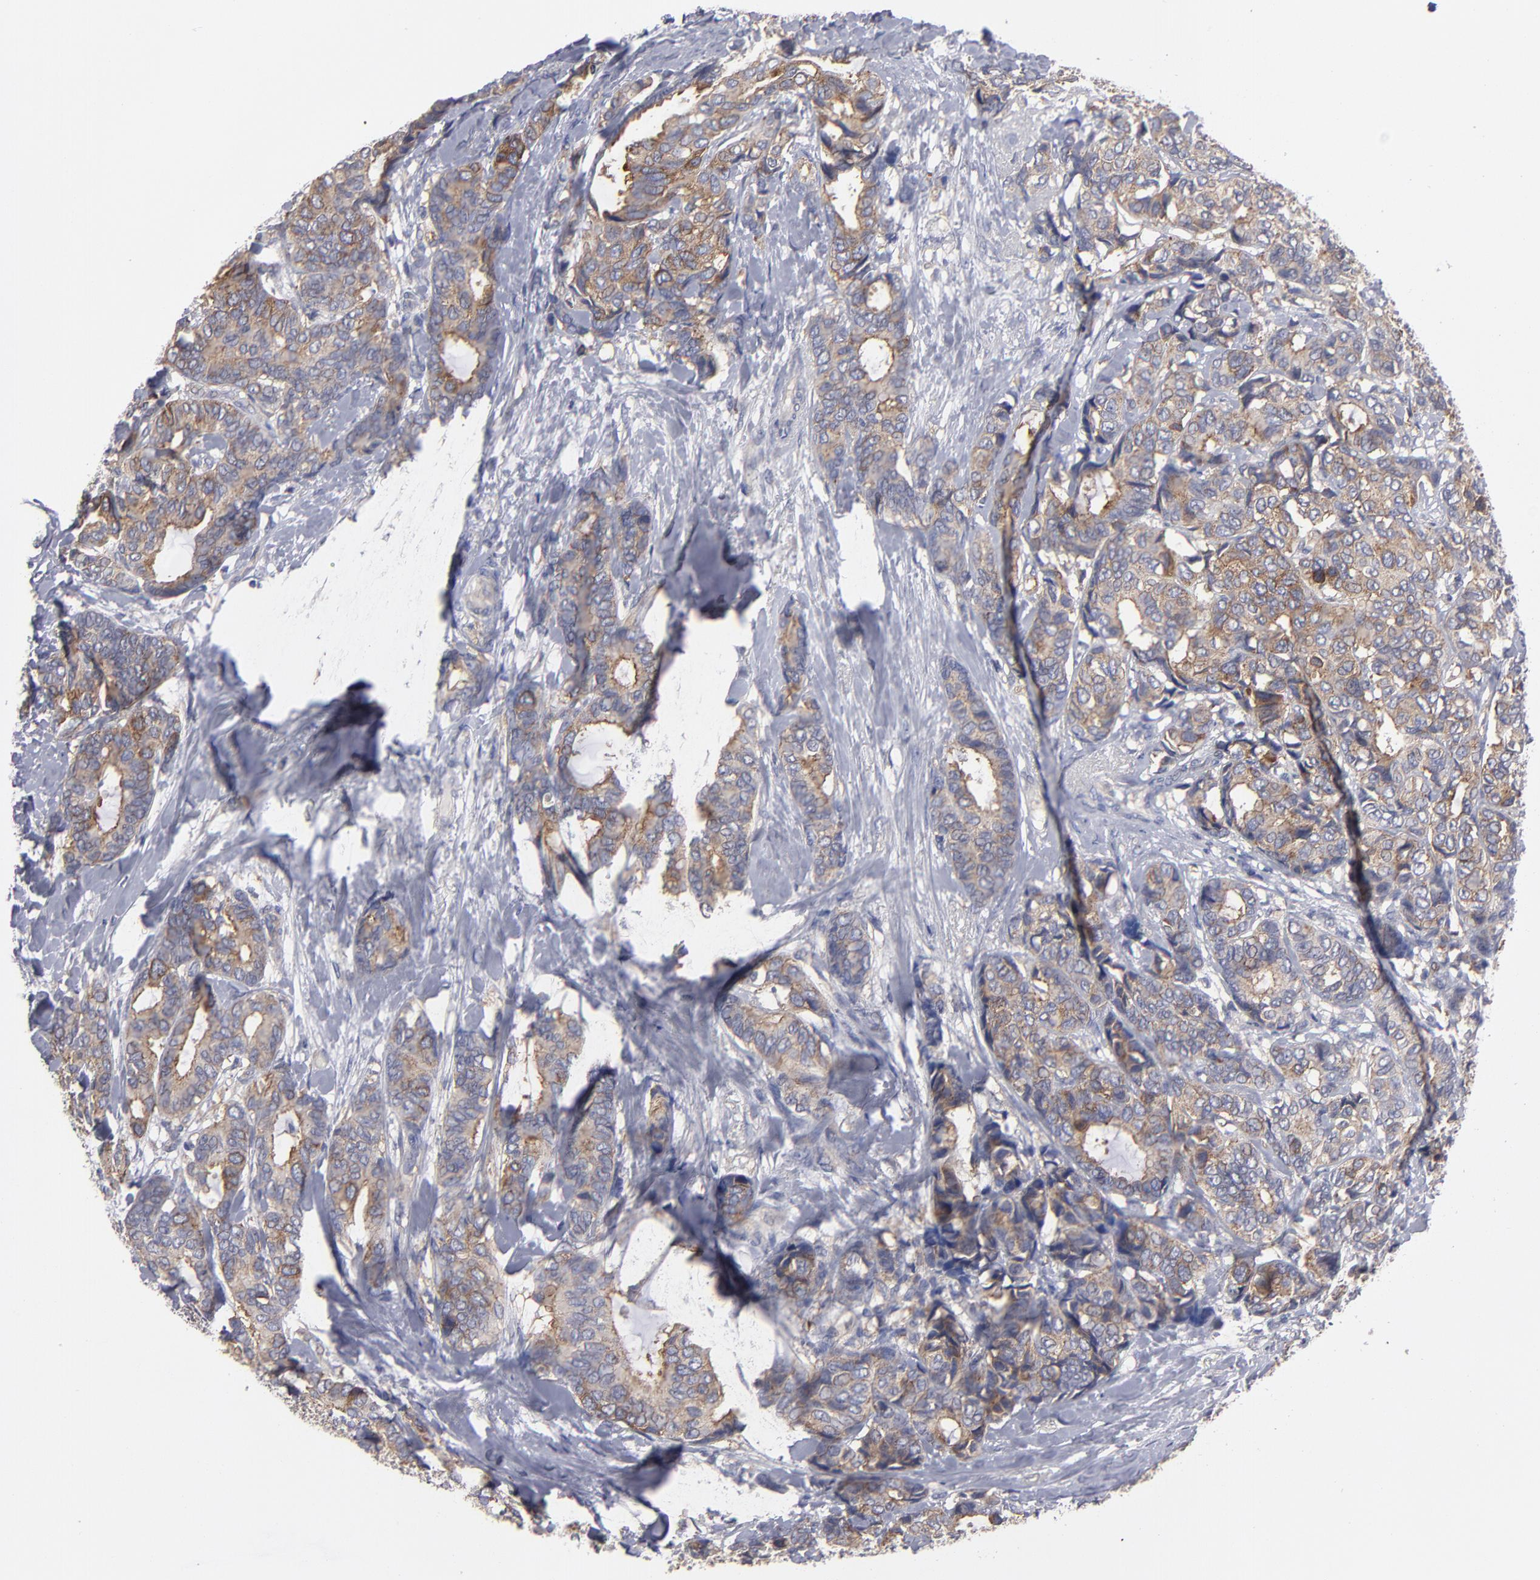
{"staining": {"intensity": "moderate", "quantity": ">75%", "location": "cytoplasmic/membranous"}, "tissue": "breast cancer", "cell_type": "Tumor cells", "image_type": "cancer", "snomed": [{"axis": "morphology", "description": "Duct carcinoma"}, {"axis": "topography", "description": "Breast"}], "caption": "The micrograph shows a brown stain indicating the presence of a protein in the cytoplasmic/membranous of tumor cells in breast invasive ductal carcinoma. Nuclei are stained in blue.", "gene": "CEP97", "patient": {"sex": "female", "age": 87}}